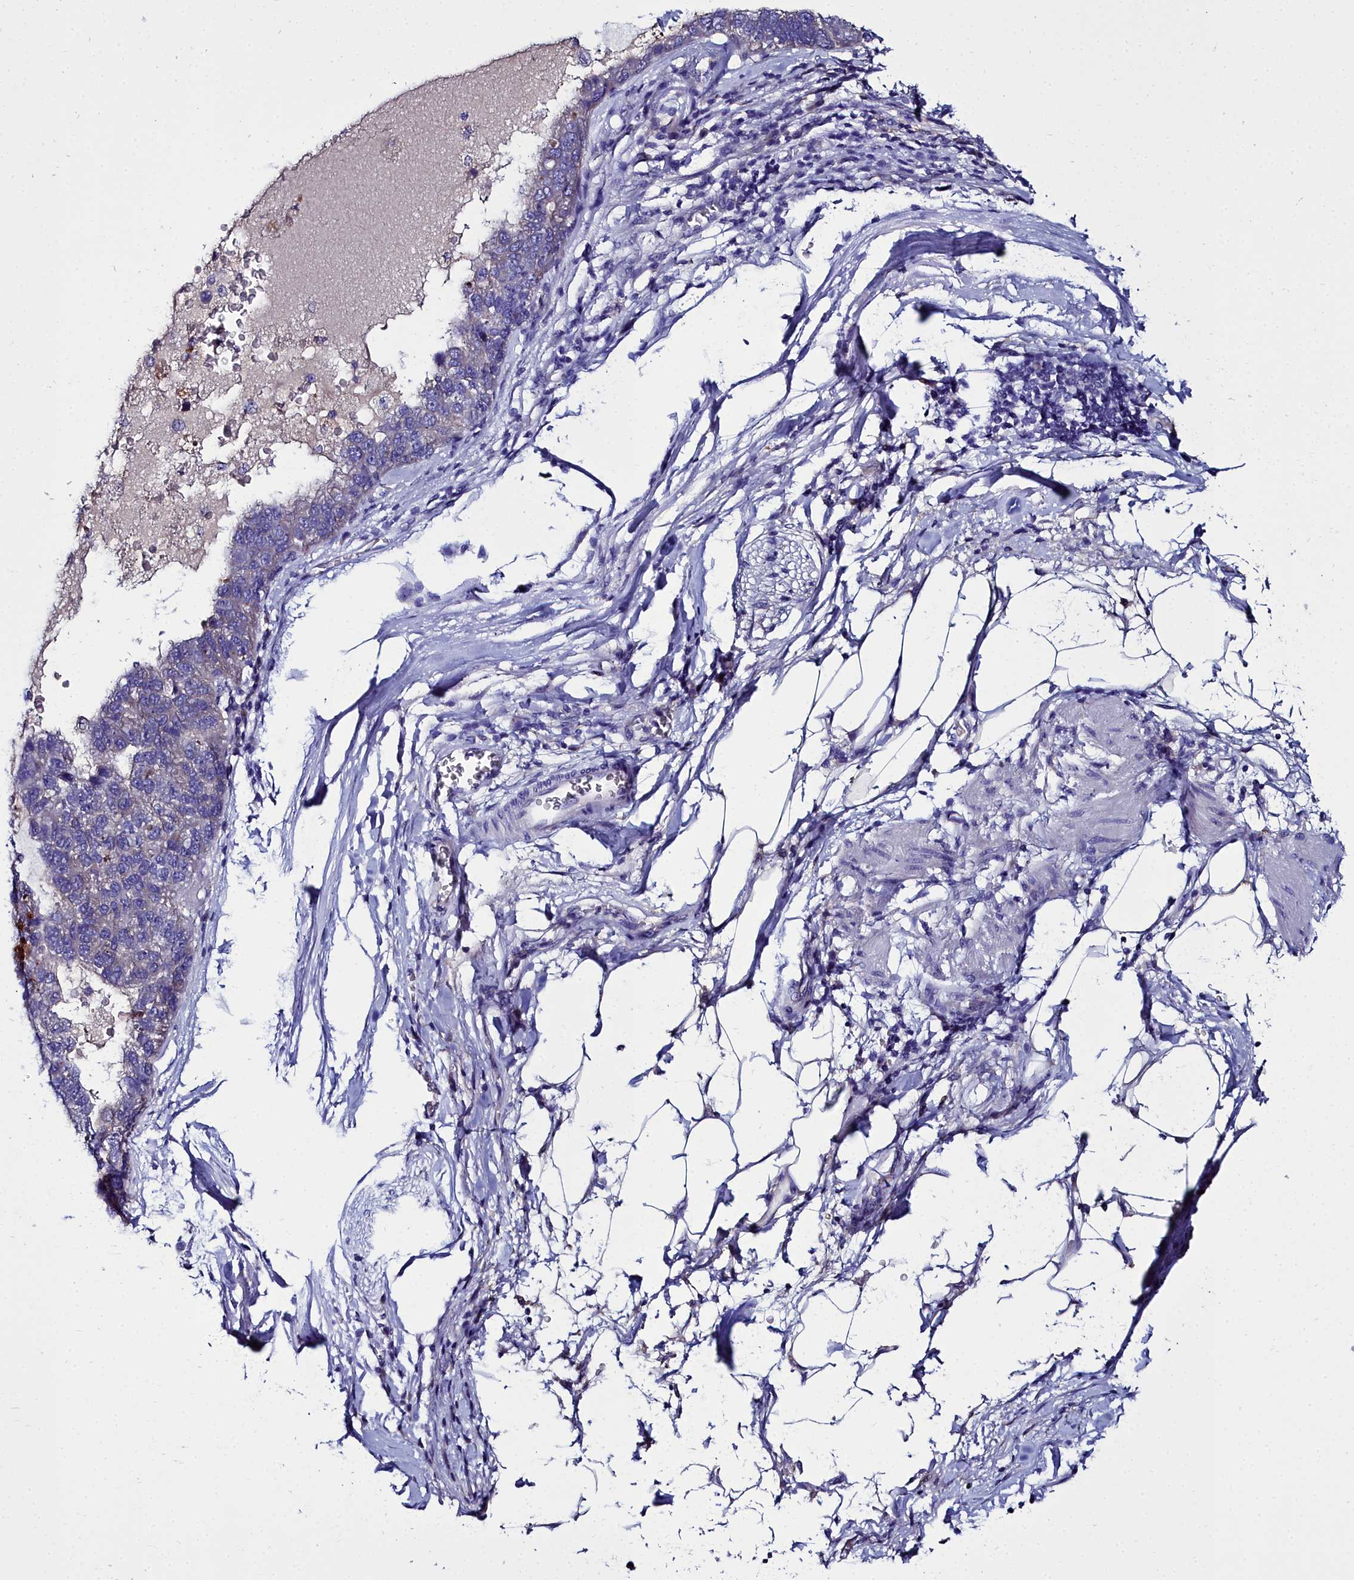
{"staining": {"intensity": "negative", "quantity": "none", "location": "none"}, "tissue": "pancreatic cancer", "cell_type": "Tumor cells", "image_type": "cancer", "snomed": [{"axis": "morphology", "description": "Adenocarcinoma, NOS"}, {"axis": "topography", "description": "Pancreas"}], "caption": "IHC of pancreatic cancer displays no expression in tumor cells.", "gene": "ELAPOR2", "patient": {"sex": "female", "age": 61}}